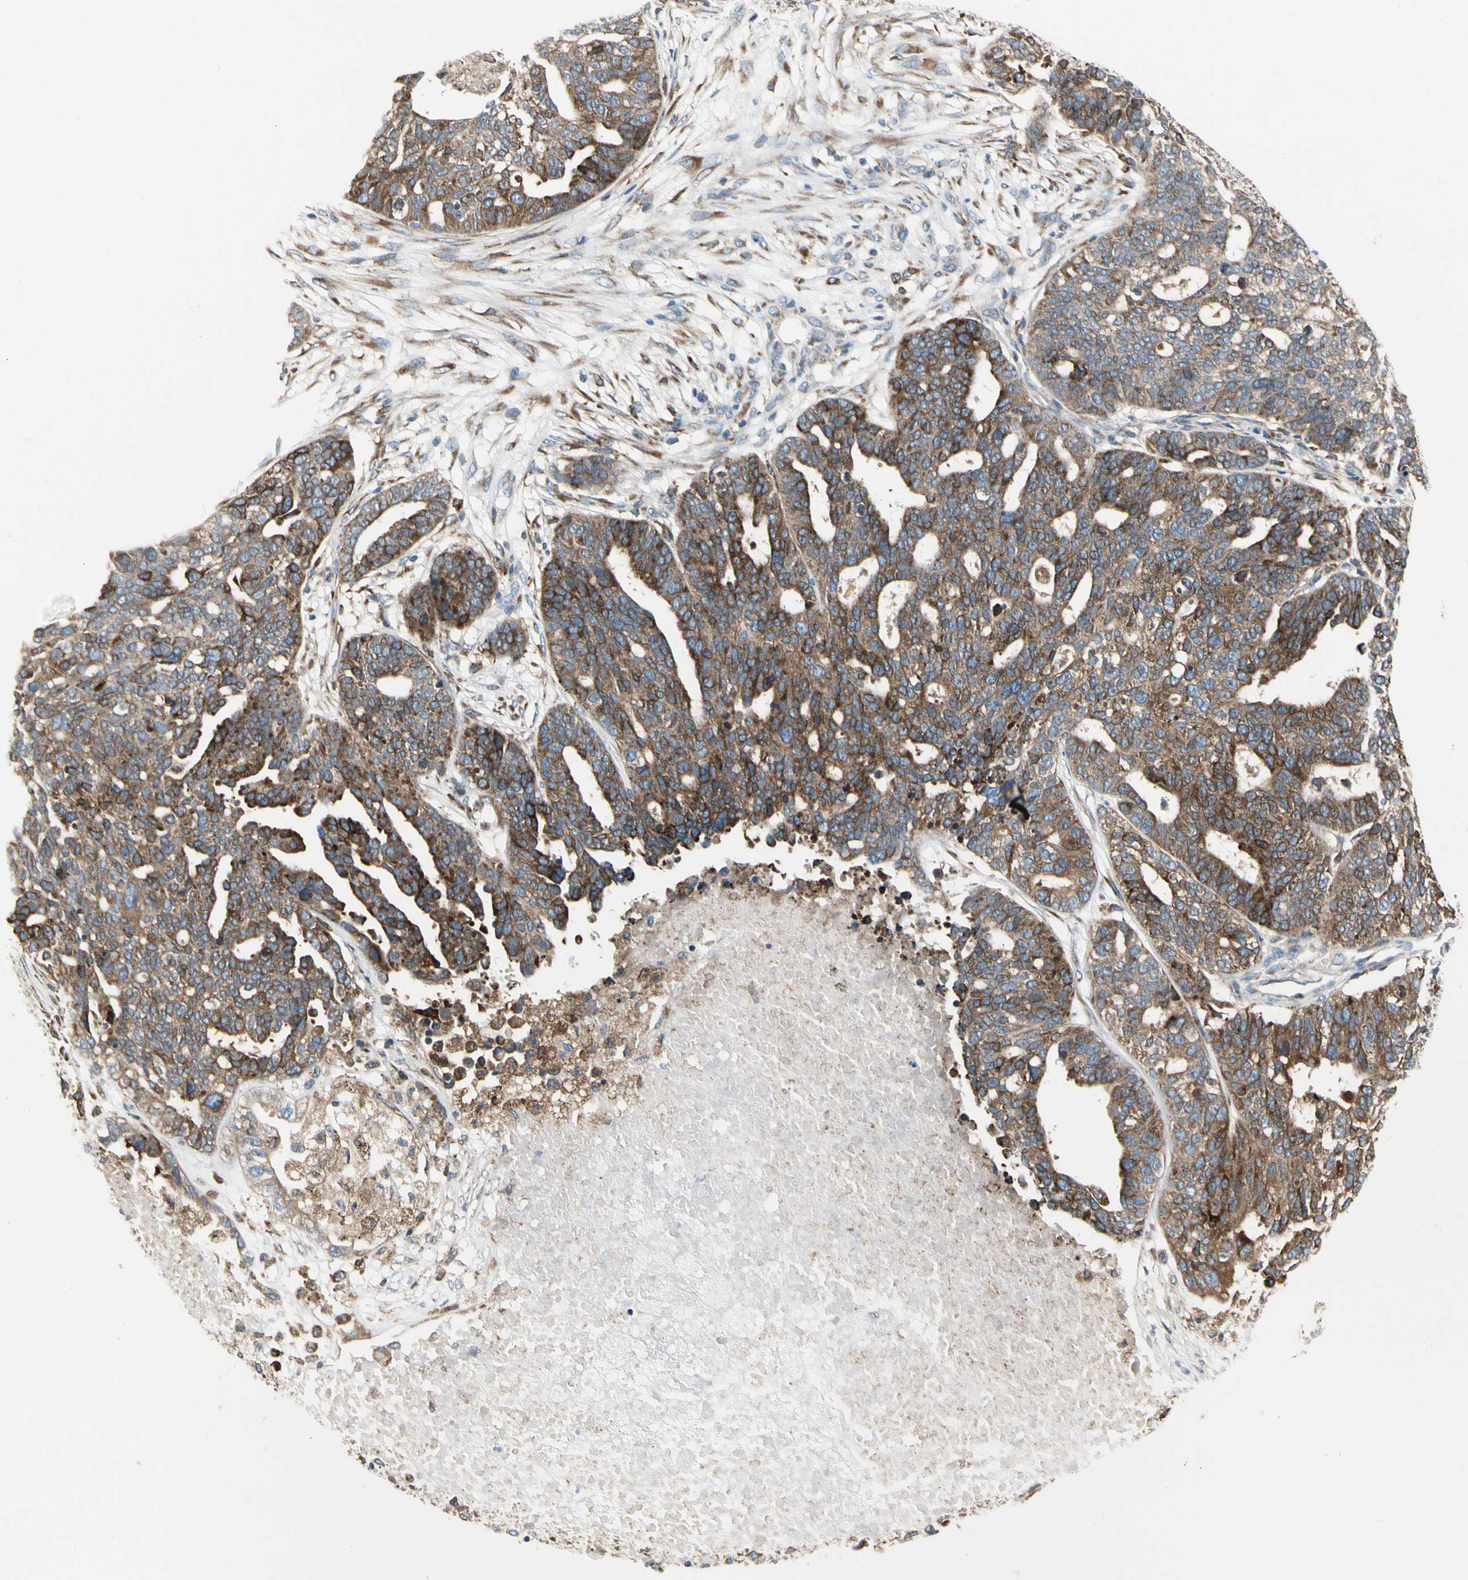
{"staining": {"intensity": "strong", "quantity": ">75%", "location": "cytoplasmic/membranous"}, "tissue": "ovarian cancer", "cell_type": "Tumor cells", "image_type": "cancer", "snomed": [{"axis": "morphology", "description": "Cystadenocarcinoma, serous, NOS"}, {"axis": "topography", "description": "Ovary"}], "caption": "A high-resolution micrograph shows IHC staining of serous cystadenocarcinoma (ovarian), which demonstrates strong cytoplasmic/membranous positivity in about >75% of tumor cells.", "gene": "LRPAP1", "patient": {"sex": "female", "age": 59}}